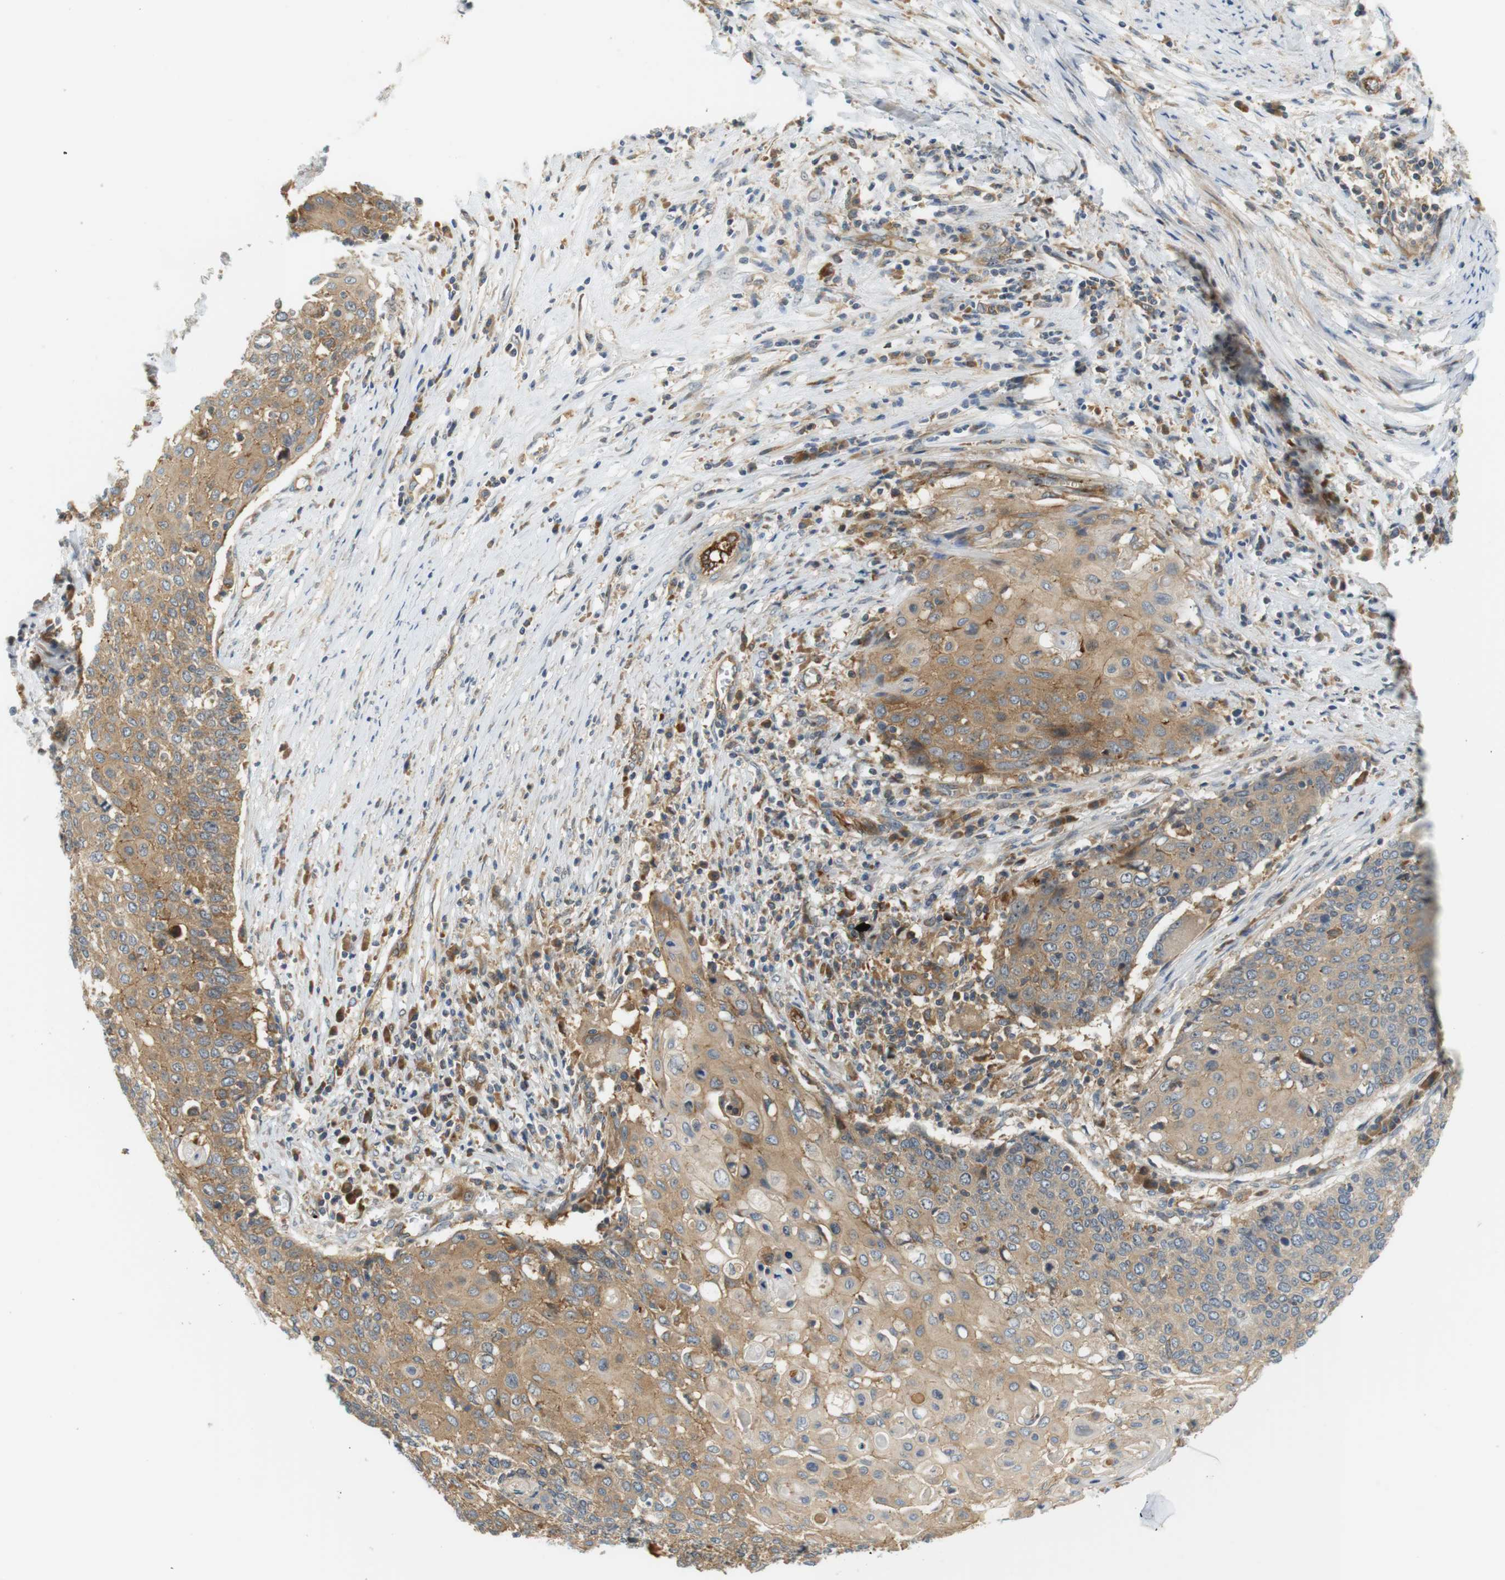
{"staining": {"intensity": "weak", "quantity": ">75%", "location": "cytoplasmic/membranous"}, "tissue": "cervical cancer", "cell_type": "Tumor cells", "image_type": "cancer", "snomed": [{"axis": "morphology", "description": "Squamous cell carcinoma, NOS"}, {"axis": "topography", "description": "Cervix"}], "caption": "Immunohistochemical staining of cervical cancer (squamous cell carcinoma) displays low levels of weak cytoplasmic/membranous protein expression in approximately >75% of tumor cells.", "gene": "SH3GLB1", "patient": {"sex": "female", "age": 39}}